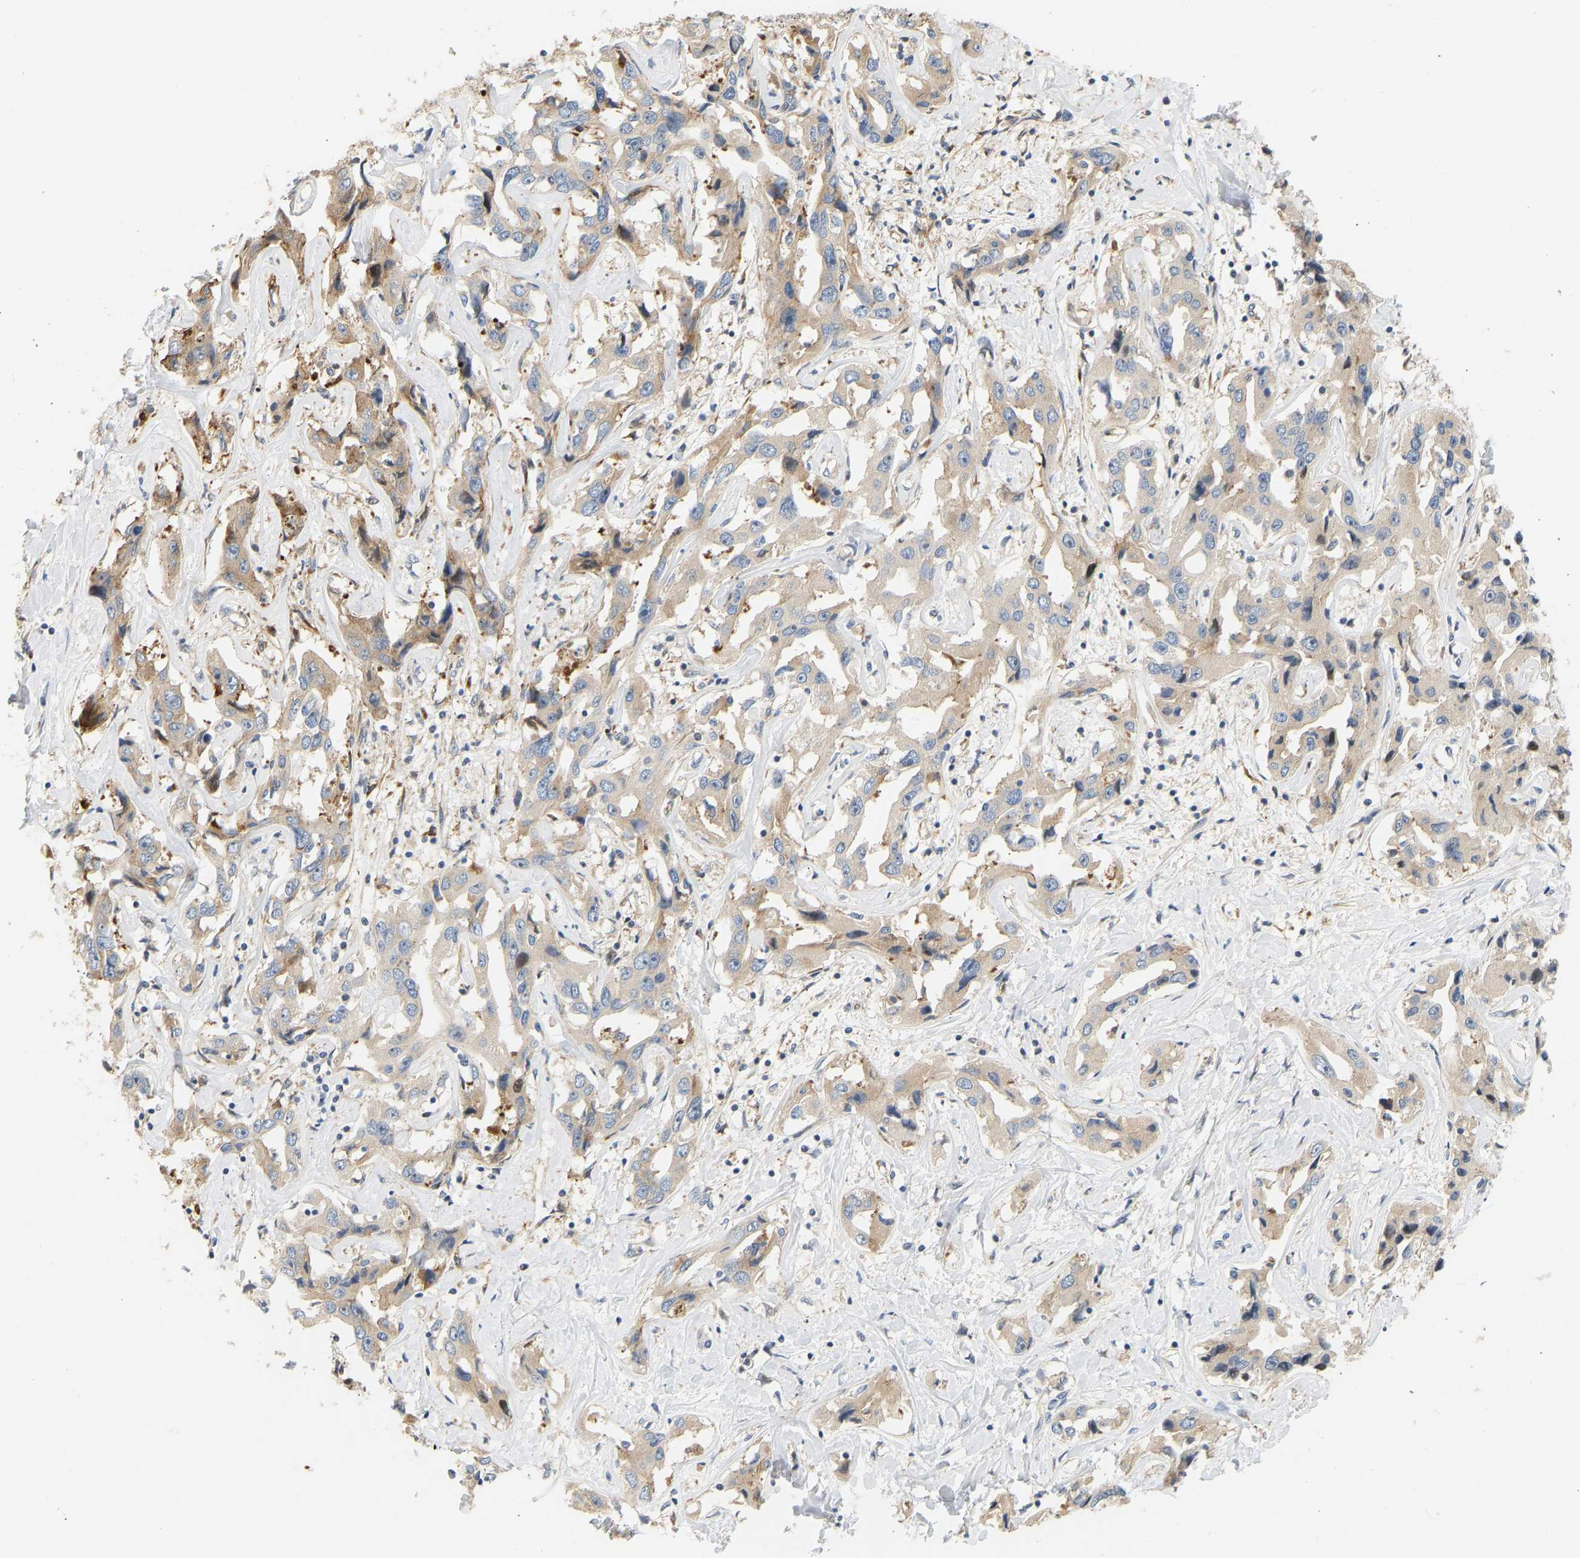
{"staining": {"intensity": "weak", "quantity": "25%-75%", "location": "cytoplasmic/membranous"}, "tissue": "liver cancer", "cell_type": "Tumor cells", "image_type": "cancer", "snomed": [{"axis": "morphology", "description": "Cholangiocarcinoma"}, {"axis": "topography", "description": "Liver"}], "caption": "High-magnification brightfield microscopy of liver cancer stained with DAB (brown) and counterstained with hematoxylin (blue). tumor cells exhibit weak cytoplasmic/membranous expression is seen in about25%-75% of cells.", "gene": "RPS14", "patient": {"sex": "male", "age": 59}}